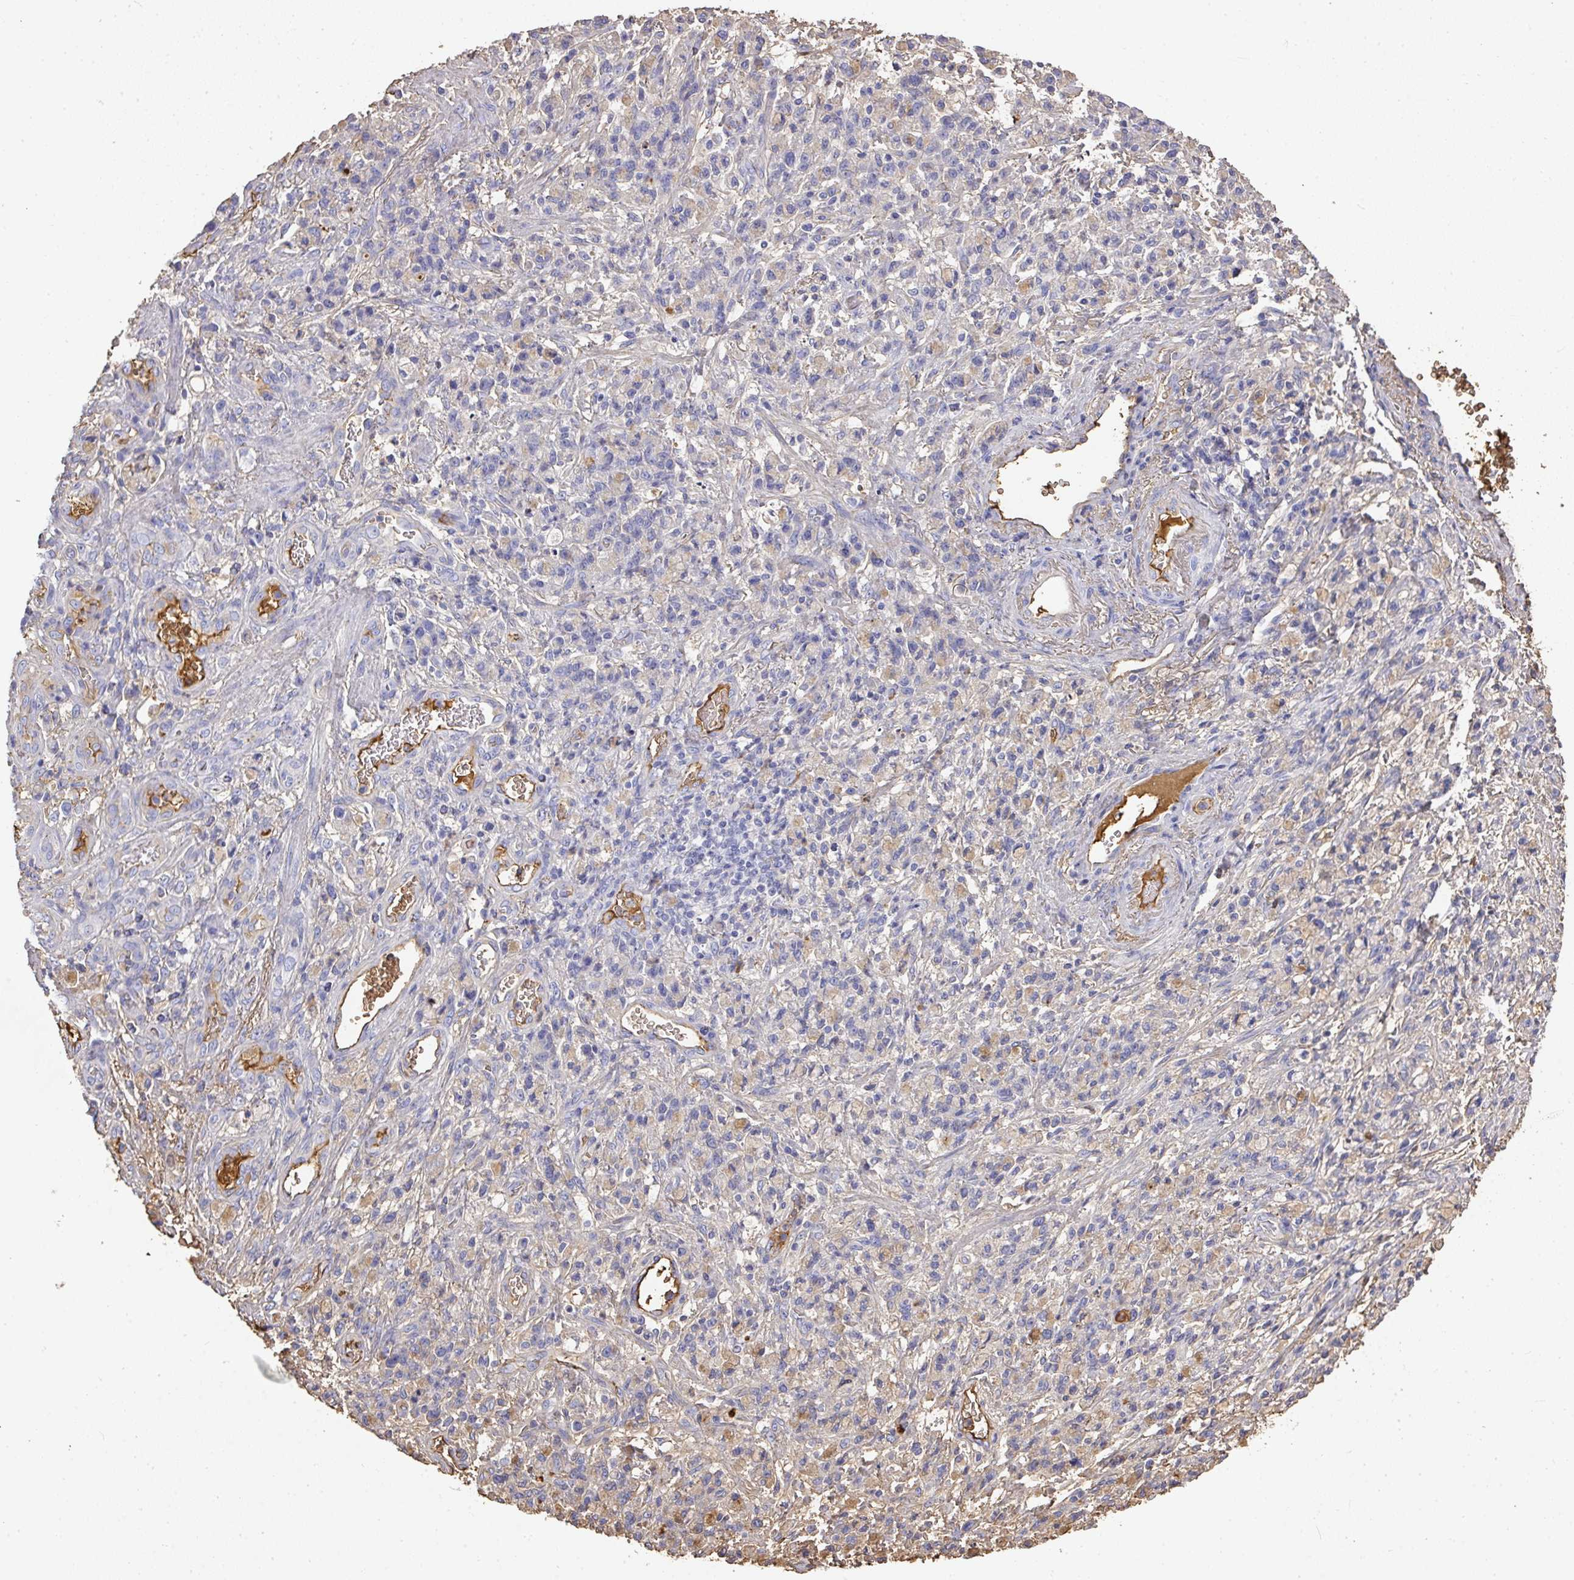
{"staining": {"intensity": "negative", "quantity": "none", "location": "none"}, "tissue": "stomach cancer", "cell_type": "Tumor cells", "image_type": "cancer", "snomed": [{"axis": "morphology", "description": "Adenocarcinoma, NOS"}, {"axis": "topography", "description": "Stomach"}], "caption": "IHC photomicrograph of neoplastic tissue: human adenocarcinoma (stomach) stained with DAB (3,3'-diaminobenzidine) demonstrates no significant protein expression in tumor cells.", "gene": "ALB", "patient": {"sex": "male", "age": 77}}